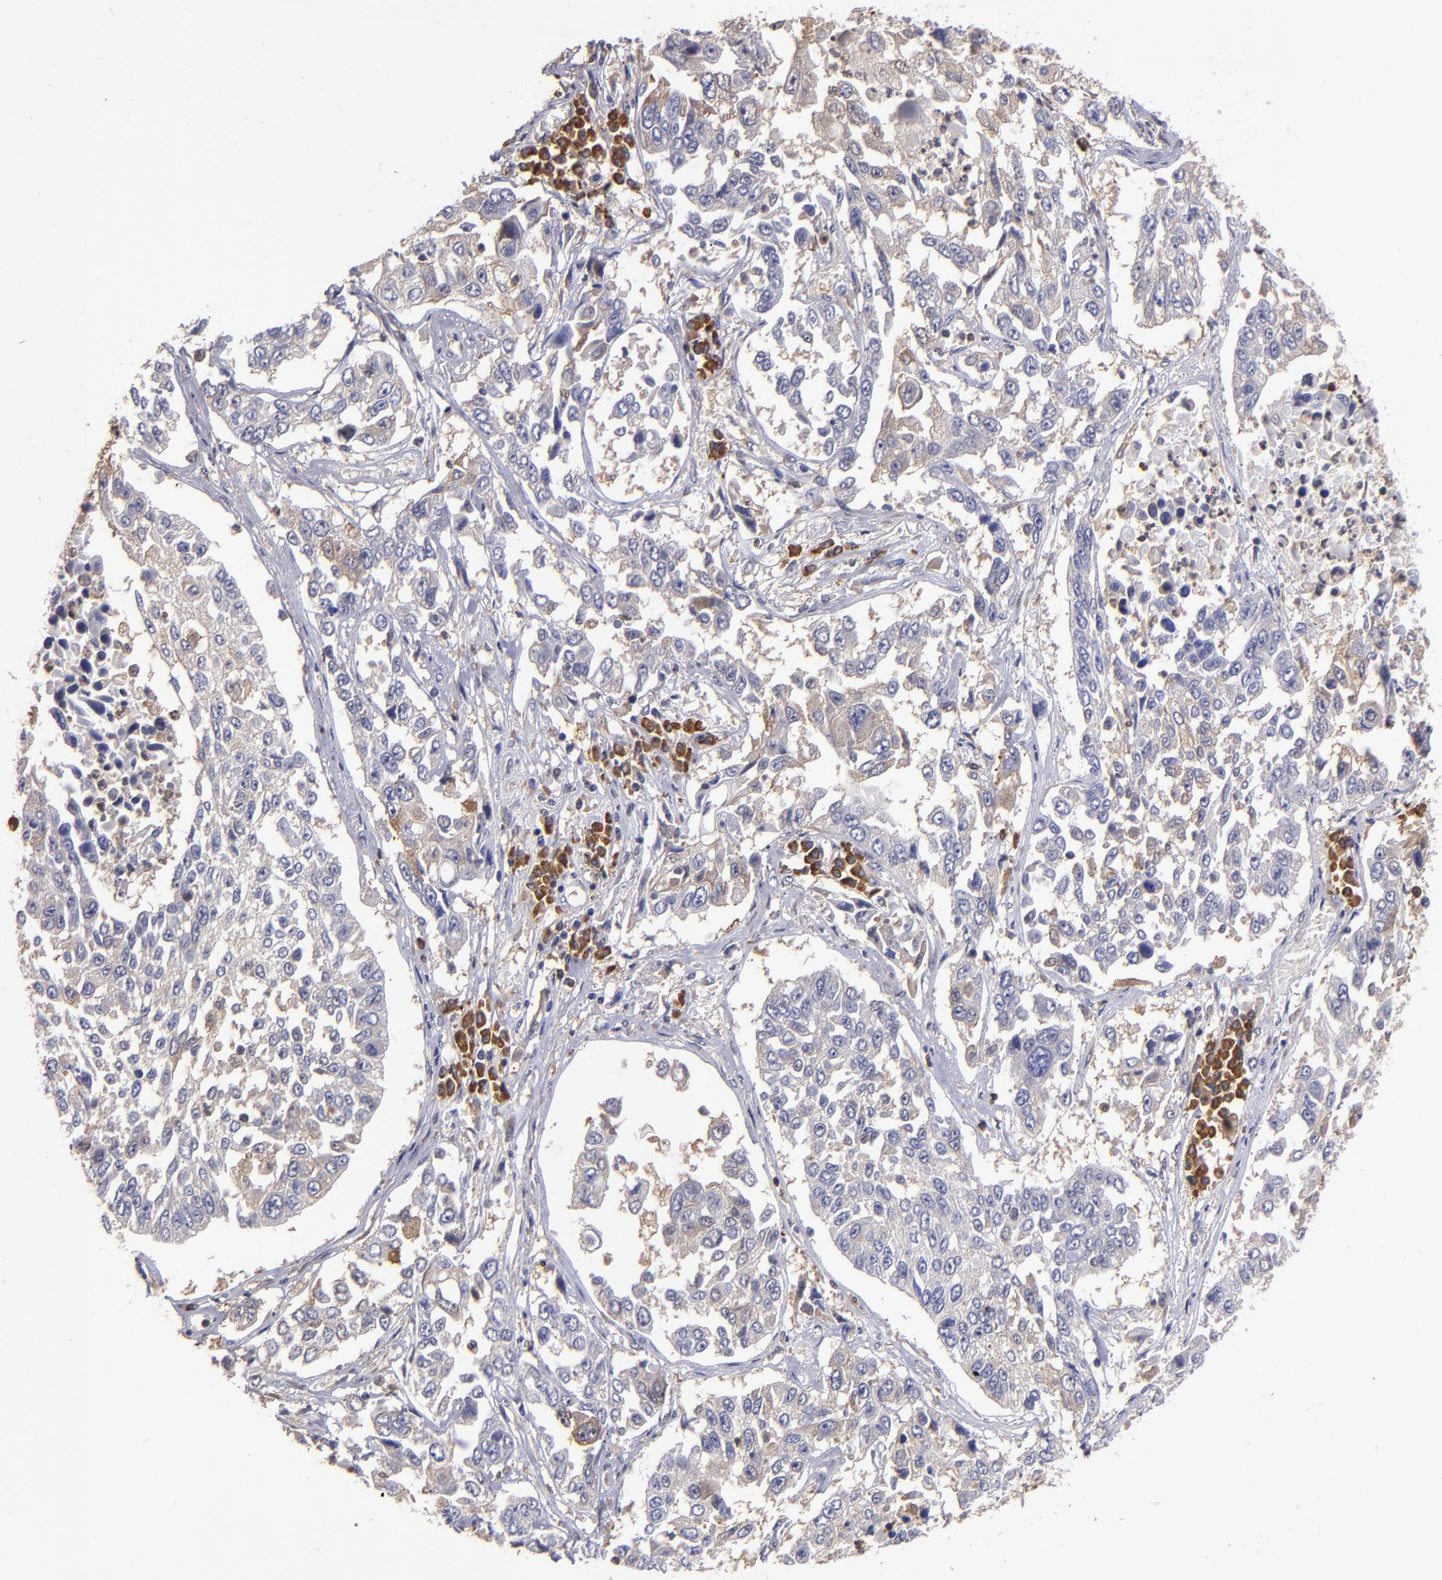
{"staining": {"intensity": "weak", "quantity": "25%-75%", "location": "cytoplasmic/membranous"}, "tissue": "lung cancer", "cell_type": "Tumor cells", "image_type": "cancer", "snomed": [{"axis": "morphology", "description": "Squamous cell carcinoma, NOS"}, {"axis": "topography", "description": "Lung"}], "caption": "Immunohistochemical staining of lung squamous cell carcinoma exhibits weak cytoplasmic/membranous protein expression in approximately 25%-75% of tumor cells. (Stains: DAB (3,3'-diaminobenzidine) in brown, nuclei in blue, Microscopy: brightfield microscopy at high magnification).", "gene": "CARS1", "patient": {"sex": "male", "age": 71}}